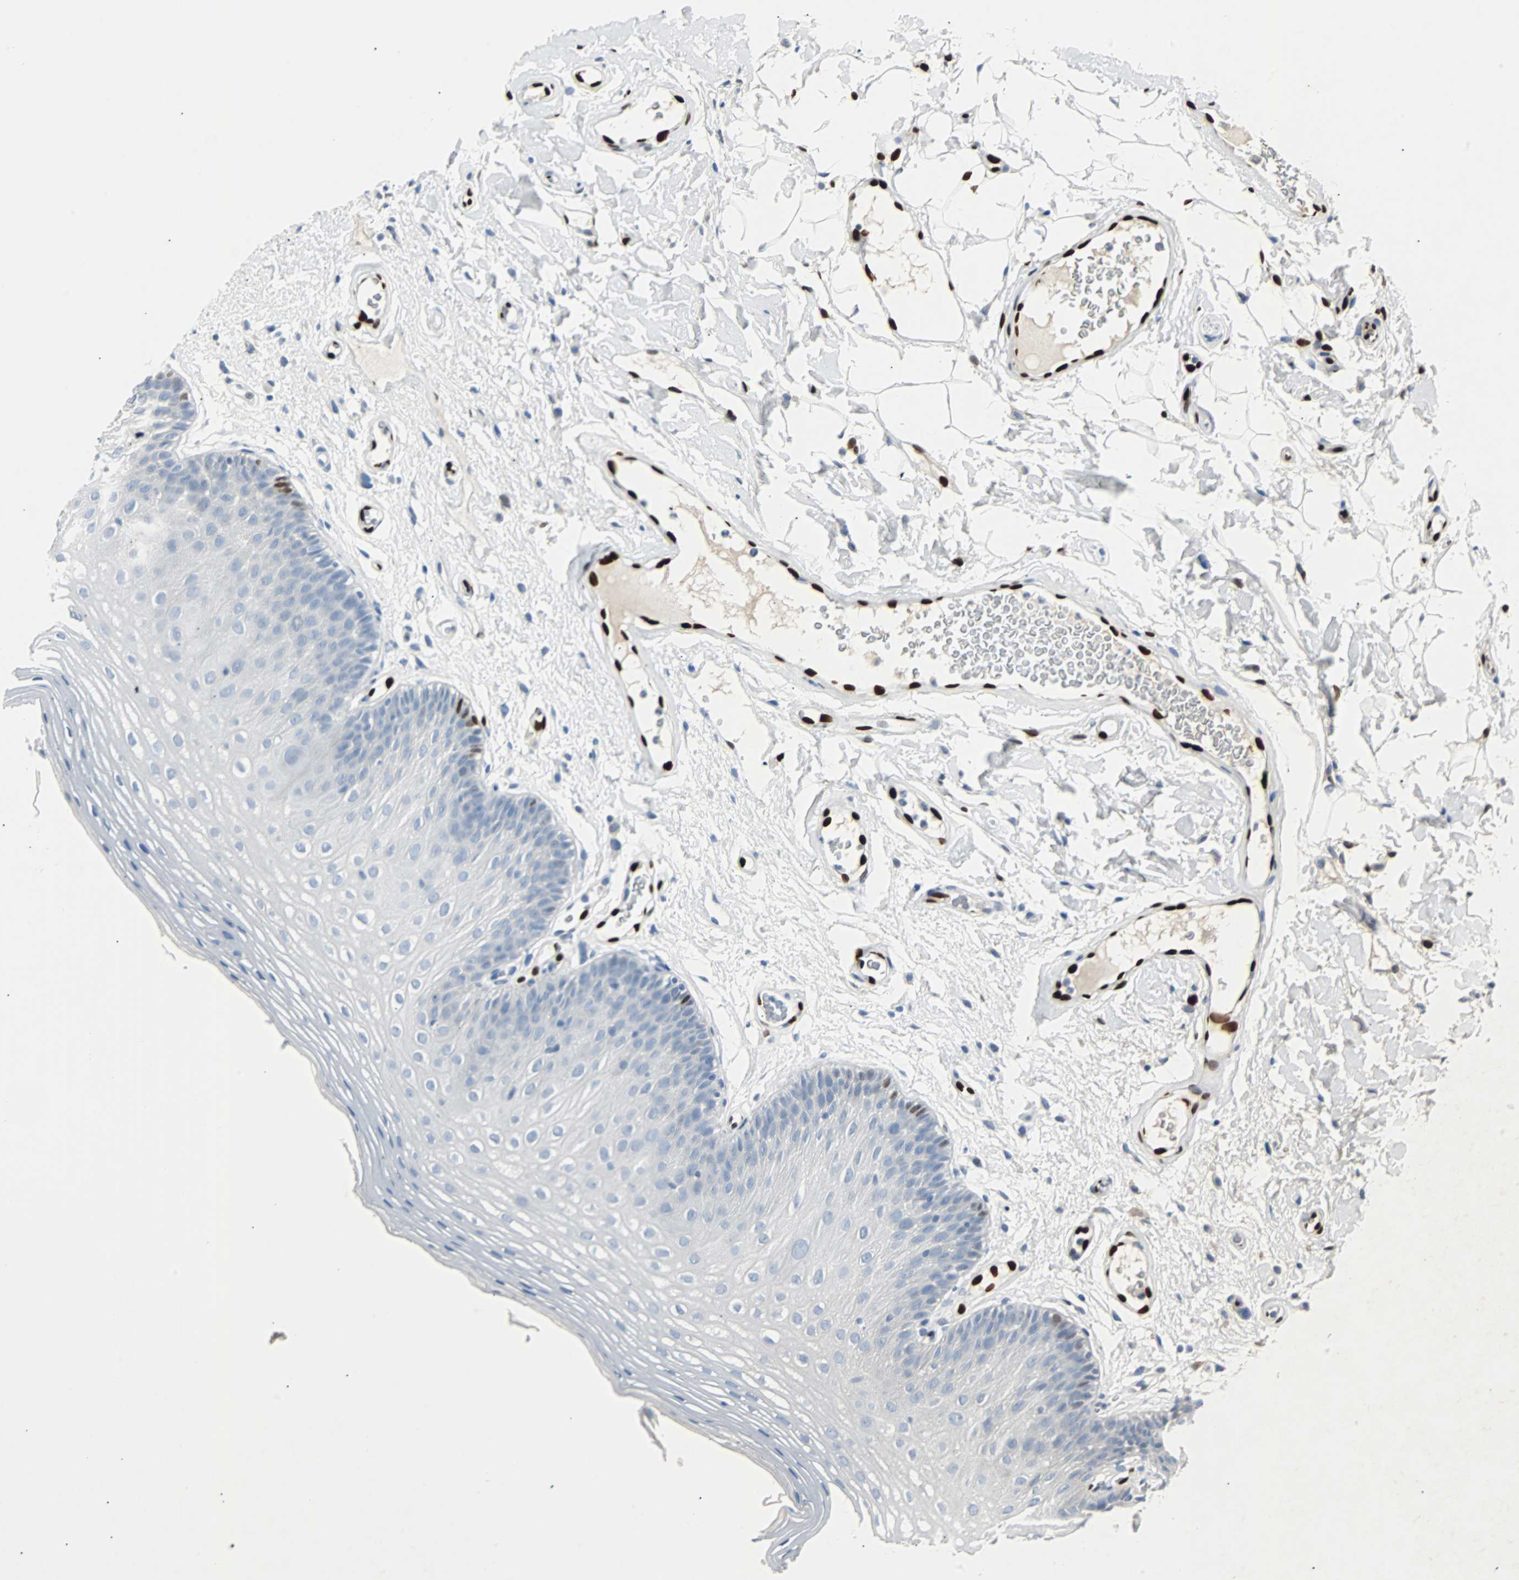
{"staining": {"intensity": "negative", "quantity": "none", "location": "none"}, "tissue": "oral mucosa", "cell_type": "Squamous epithelial cells", "image_type": "normal", "snomed": [{"axis": "morphology", "description": "Normal tissue, NOS"}, {"axis": "morphology", "description": "Squamous cell carcinoma, NOS"}, {"axis": "topography", "description": "Skeletal muscle"}, {"axis": "topography", "description": "Oral tissue"}], "caption": "The image displays no significant positivity in squamous epithelial cells of oral mucosa.", "gene": "IL33", "patient": {"sex": "male", "age": 71}}